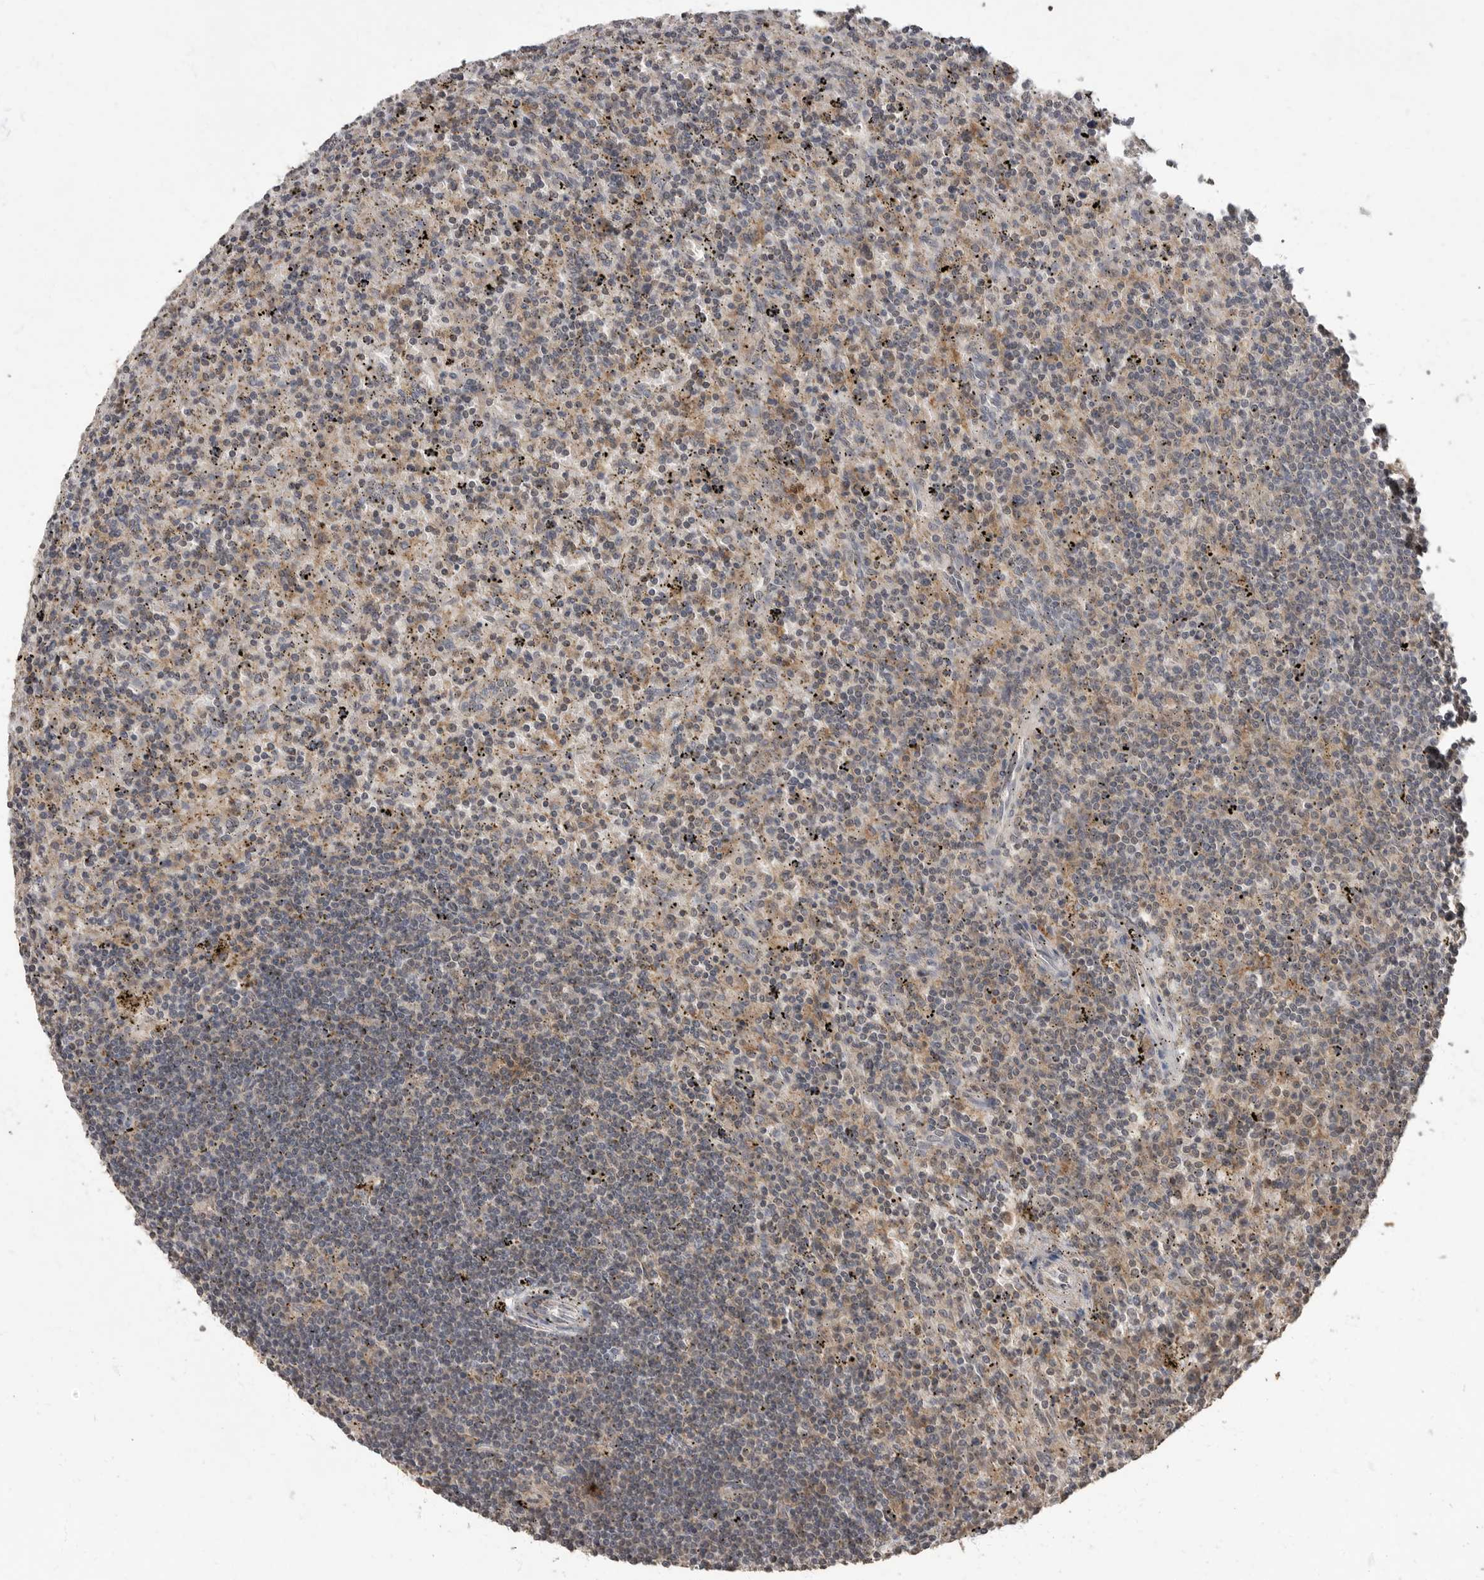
{"staining": {"intensity": "negative", "quantity": "none", "location": "none"}, "tissue": "lymphoma", "cell_type": "Tumor cells", "image_type": "cancer", "snomed": [{"axis": "morphology", "description": "Malignant lymphoma, non-Hodgkin's type, Low grade"}, {"axis": "topography", "description": "Spleen"}], "caption": "Tumor cells are negative for brown protein staining in lymphoma.", "gene": "MAFG", "patient": {"sex": "male", "age": 76}}